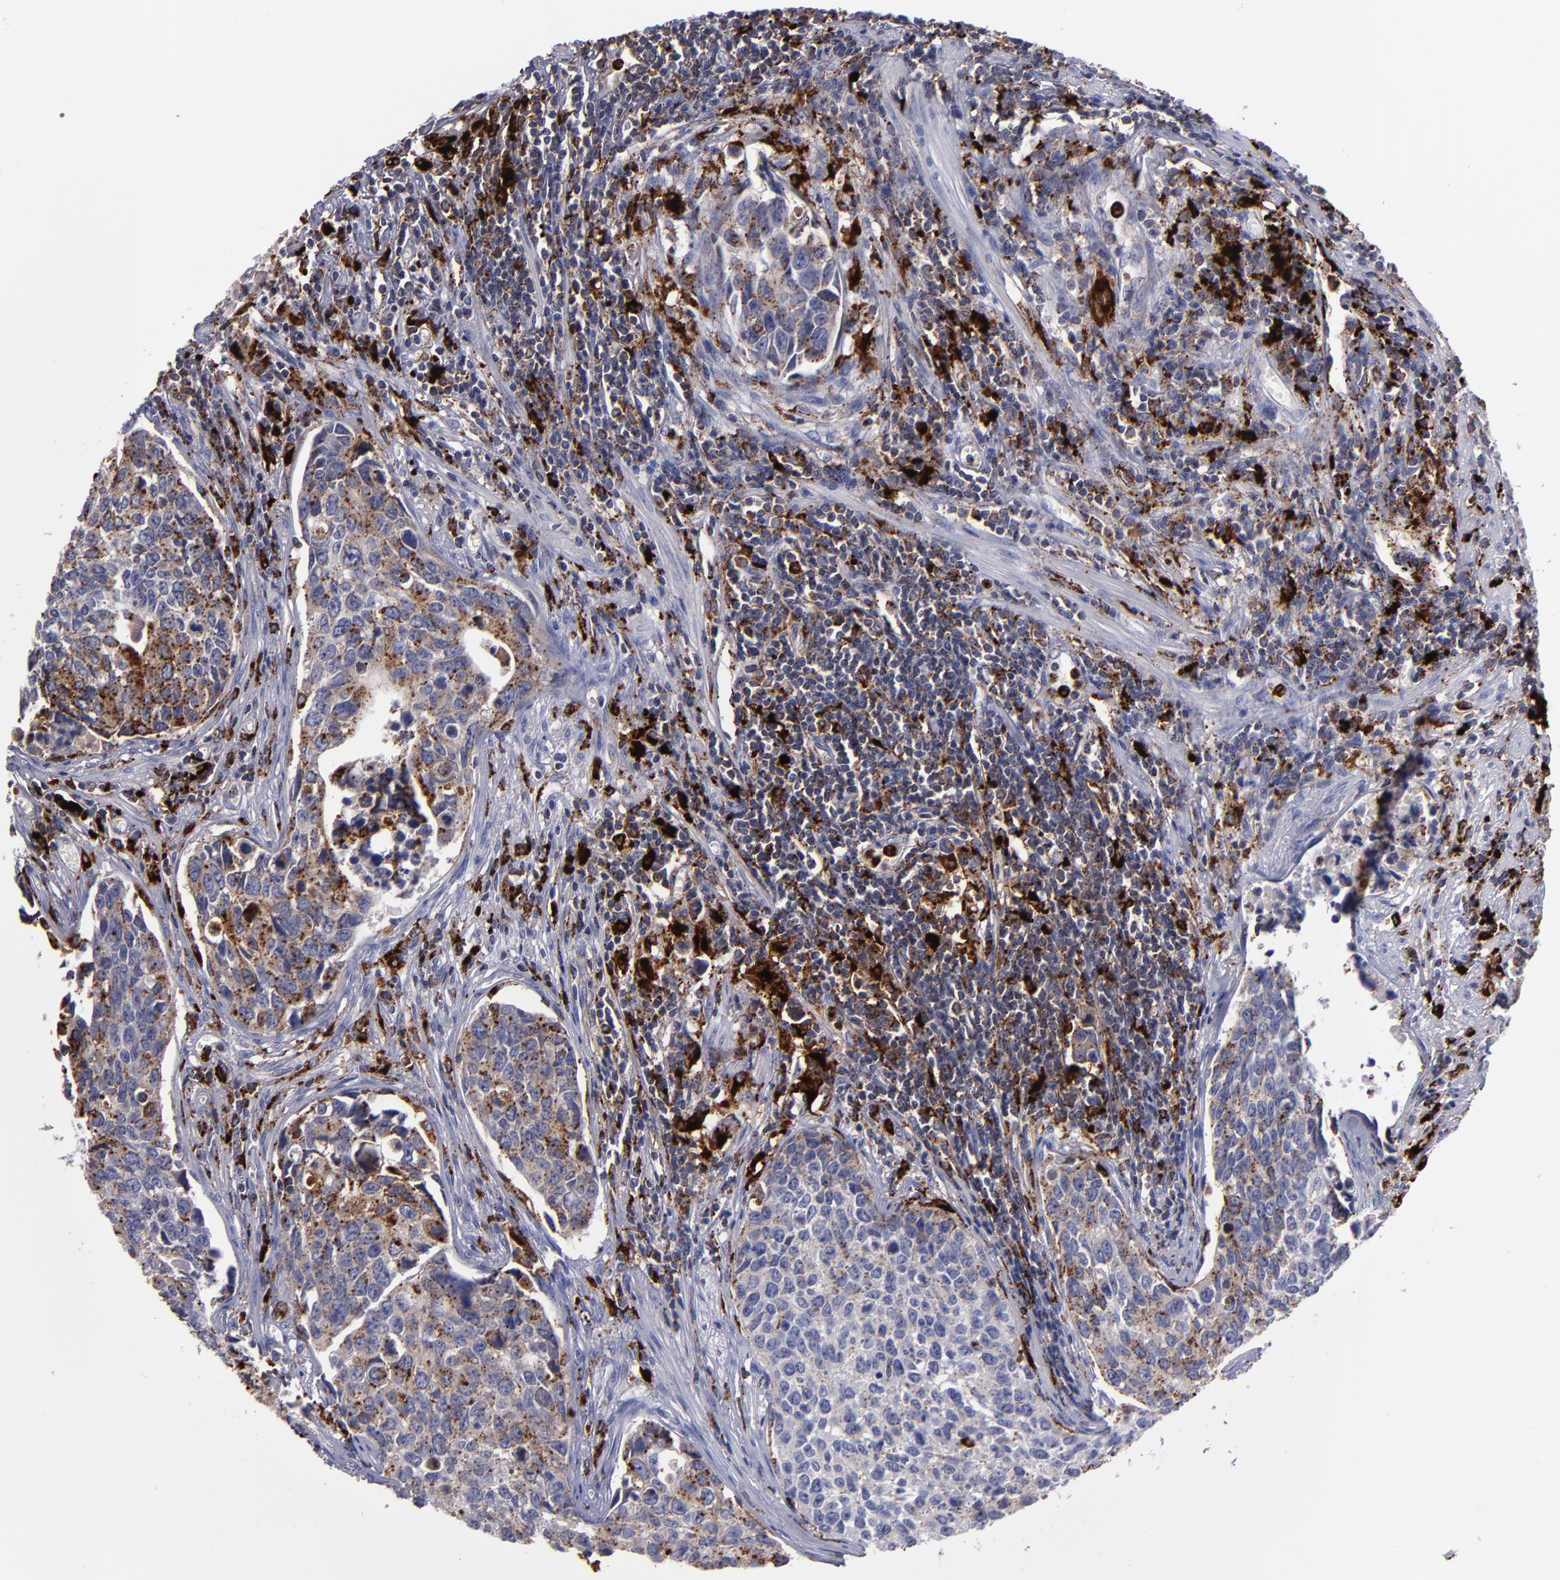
{"staining": {"intensity": "weak", "quantity": ">75%", "location": "cytoplasmic/membranous"}, "tissue": "urothelial cancer", "cell_type": "Tumor cells", "image_type": "cancer", "snomed": [{"axis": "morphology", "description": "Urothelial carcinoma, High grade"}, {"axis": "topography", "description": "Urinary bladder"}], "caption": "Protein expression analysis of human urothelial cancer reveals weak cytoplasmic/membranous staining in approximately >75% of tumor cells. The staining was performed using DAB (3,3'-diaminobenzidine) to visualize the protein expression in brown, while the nuclei were stained in blue with hematoxylin (Magnification: 20x).", "gene": "CTSS", "patient": {"sex": "male", "age": 81}}